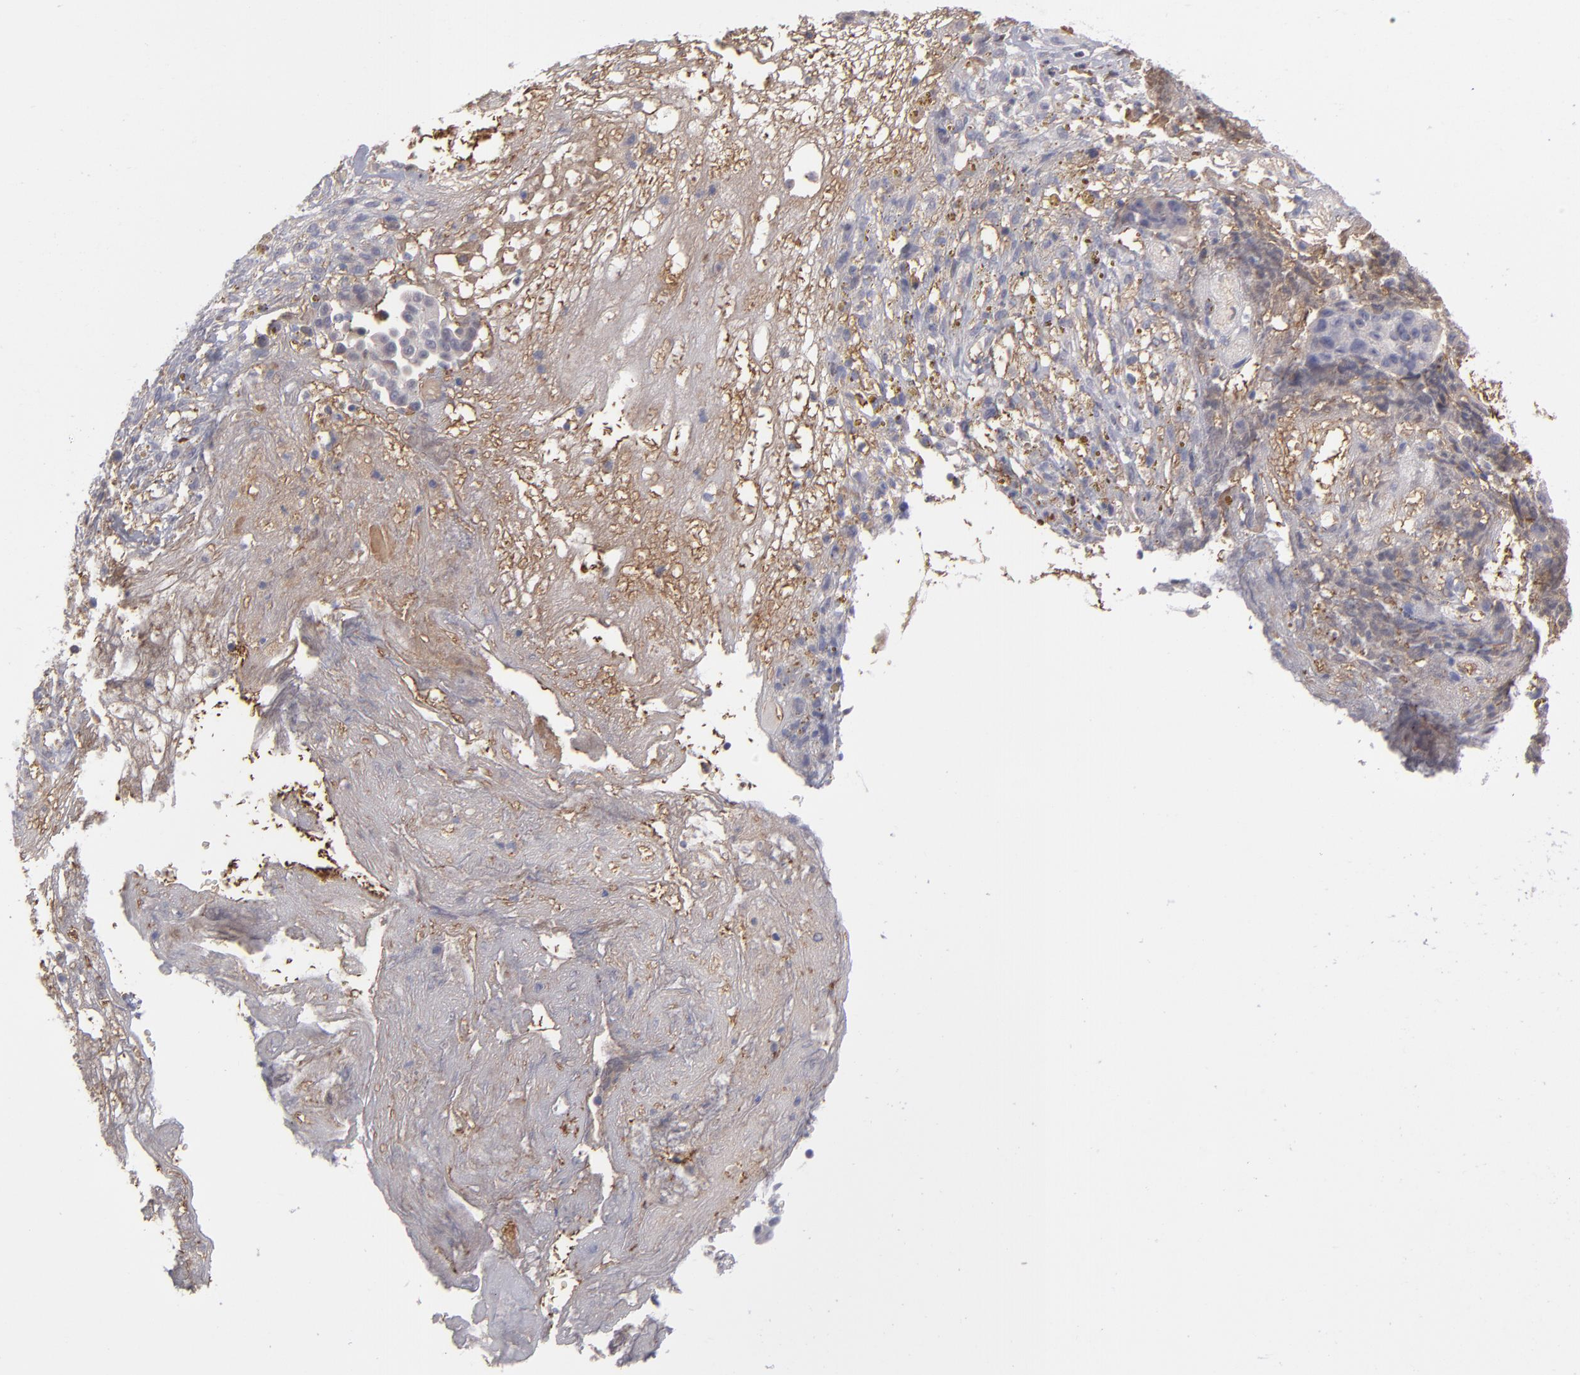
{"staining": {"intensity": "weak", "quantity": "<25%", "location": "cytoplasmic/membranous"}, "tissue": "ovarian cancer", "cell_type": "Tumor cells", "image_type": "cancer", "snomed": [{"axis": "morphology", "description": "Carcinoma, endometroid"}, {"axis": "topography", "description": "Ovary"}], "caption": "Immunohistochemical staining of human ovarian cancer demonstrates no significant expression in tumor cells. The staining was performed using DAB (3,3'-diaminobenzidine) to visualize the protein expression in brown, while the nuclei were stained in blue with hematoxylin (Magnification: 20x).", "gene": "ITIH4", "patient": {"sex": "female", "age": 42}}